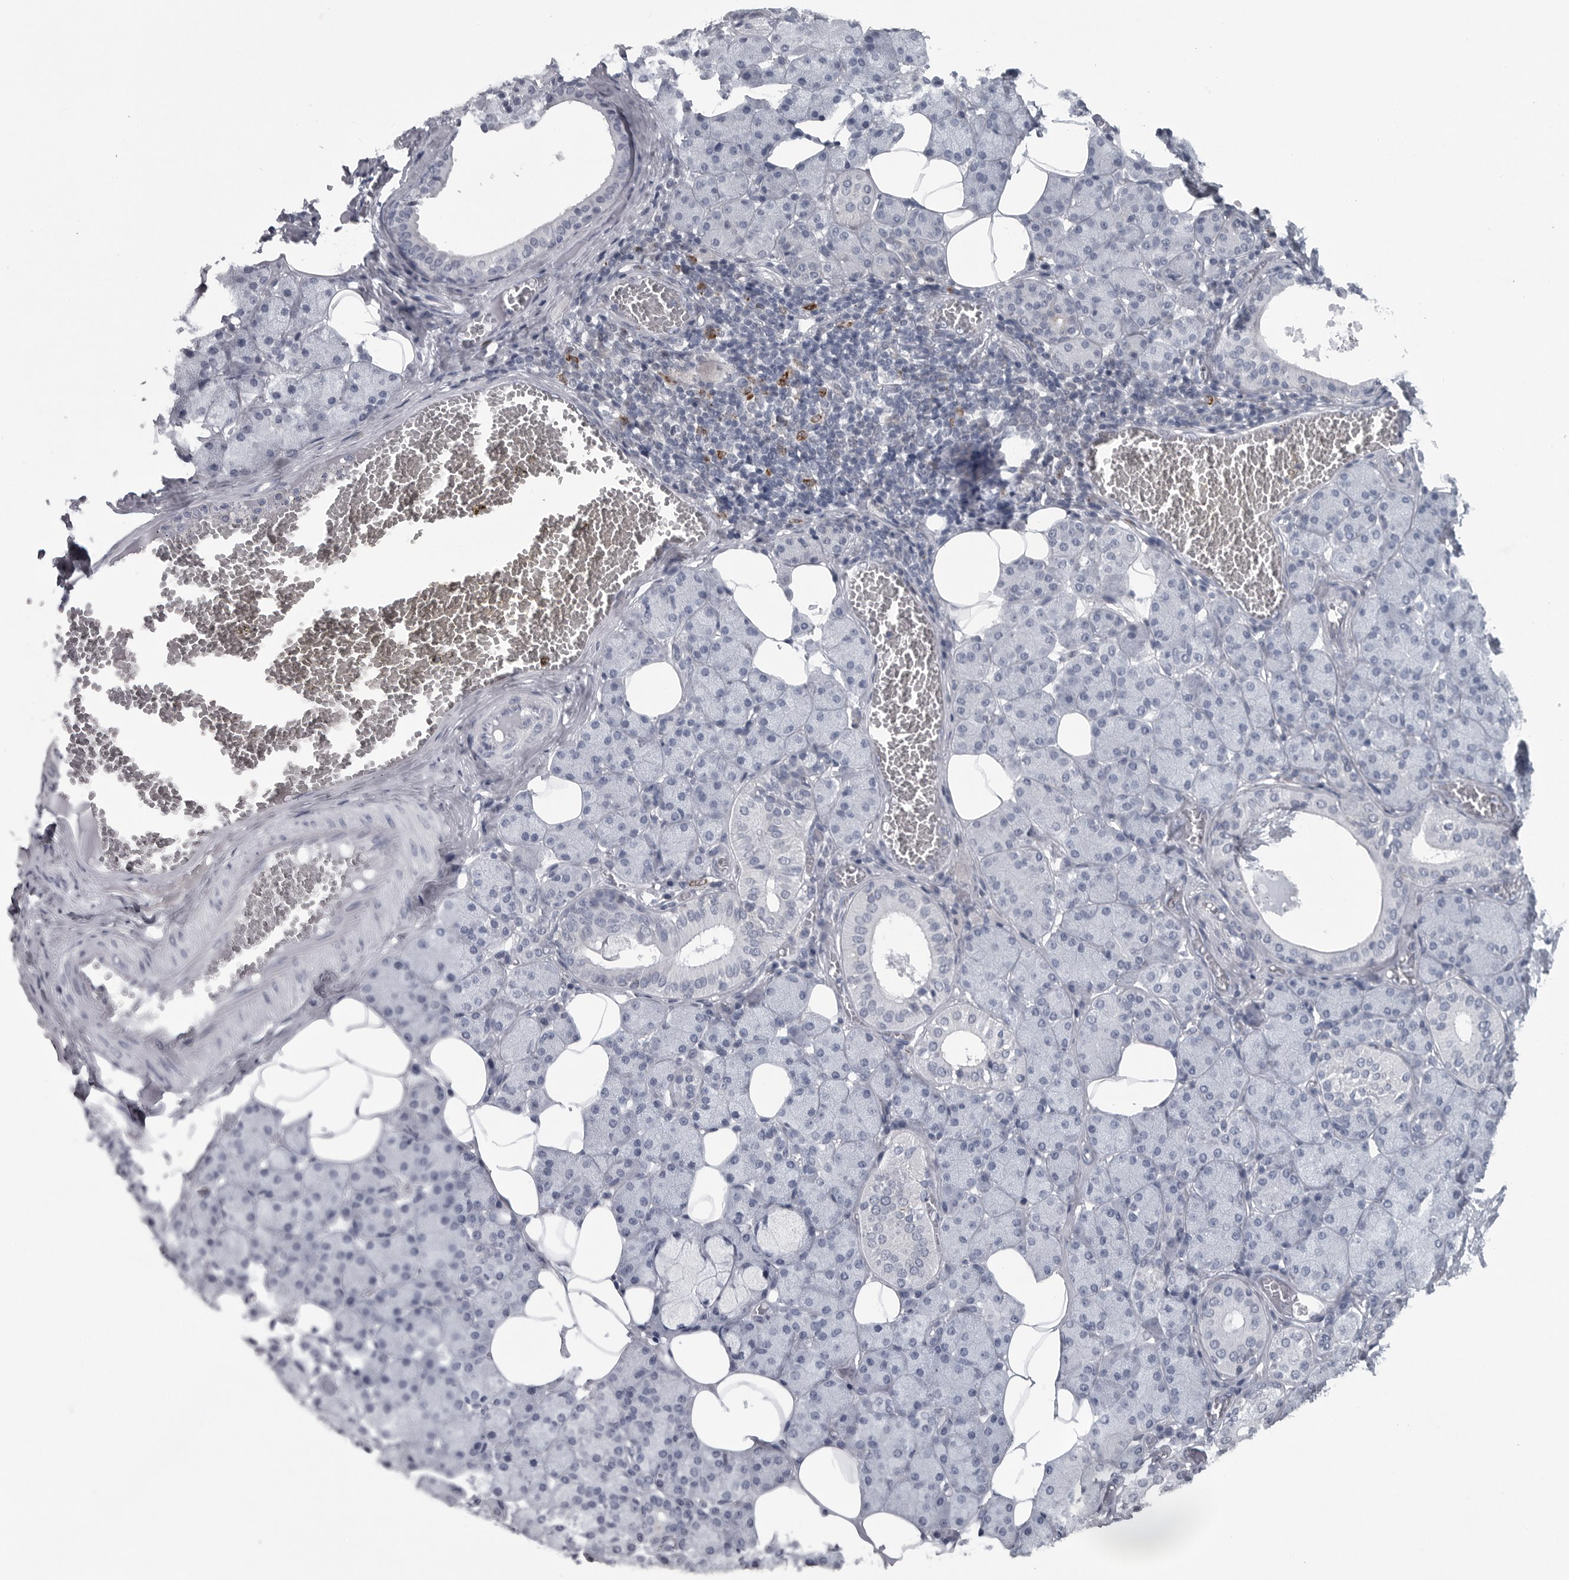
{"staining": {"intensity": "negative", "quantity": "none", "location": "none"}, "tissue": "salivary gland", "cell_type": "Glandular cells", "image_type": "normal", "snomed": [{"axis": "morphology", "description": "Normal tissue, NOS"}, {"axis": "topography", "description": "Salivary gland"}], "caption": "A high-resolution micrograph shows immunohistochemistry (IHC) staining of unremarkable salivary gland, which shows no significant expression in glandular cells. (Immunohistochemistry, brightfield microscopy, high magnification).", "gene": "LYSMD1", "patient": {"sex": "female", "age": 33}}